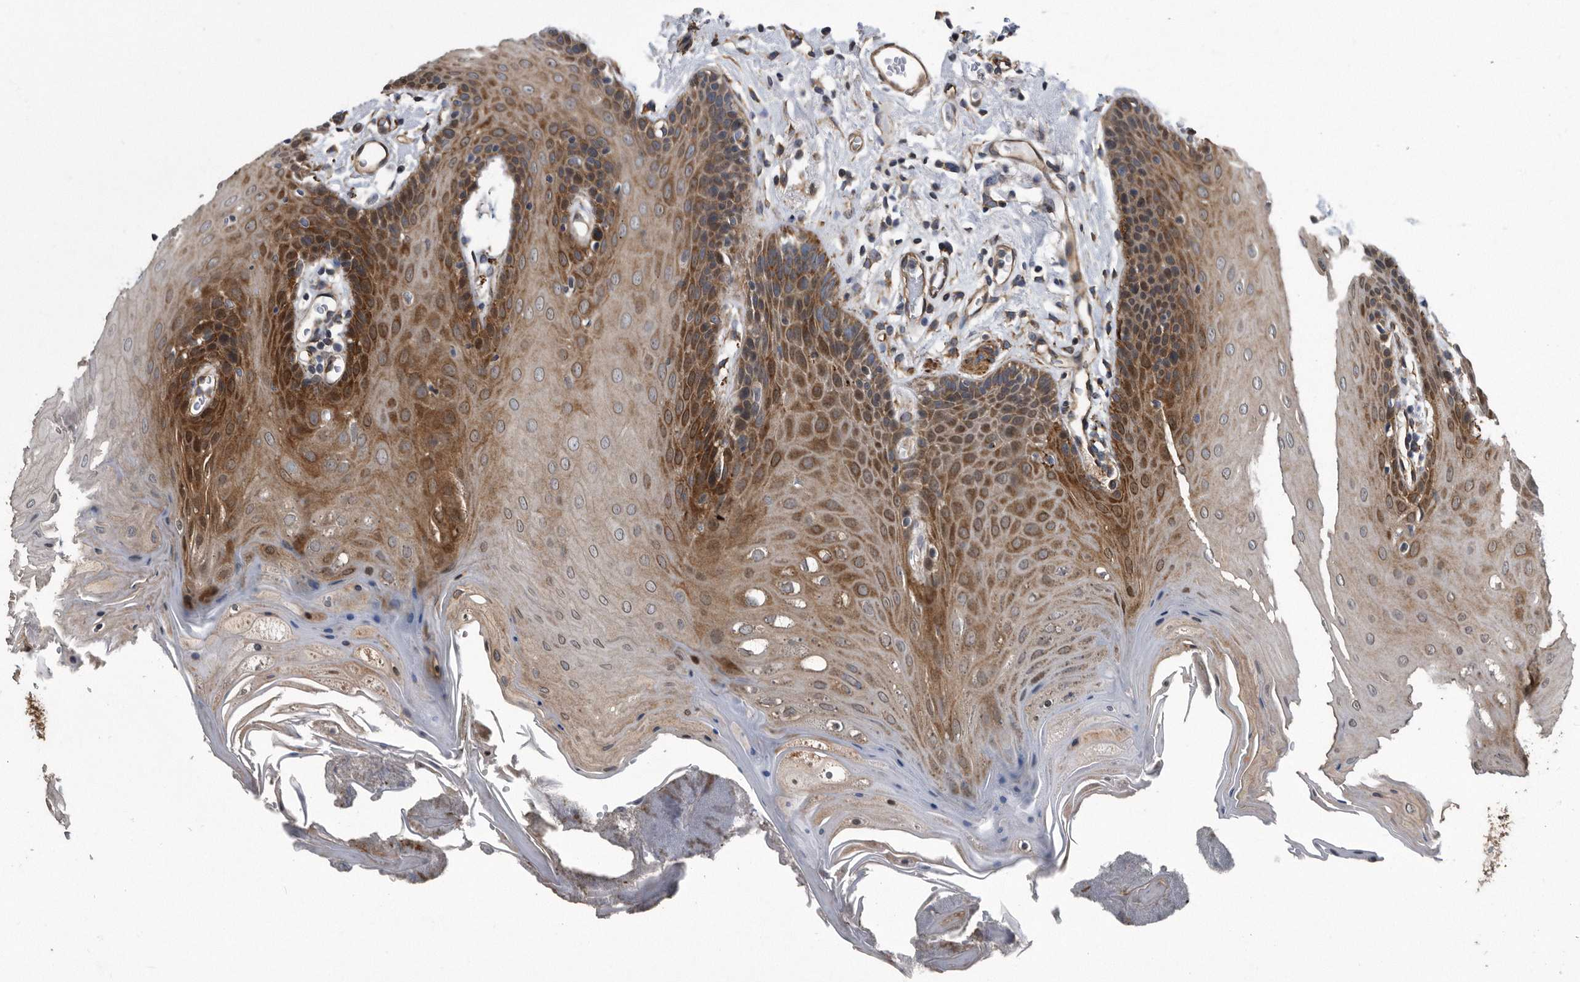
{"staining": {"intensity": "moderate", "quantity": ">75%", "location": "cytoplasmic/membranous,nuclear"}, "tissue": "oral mucosa", "cell_type": "Squamous epithelial cells", "image_type": "normal", "snomed": [{"axis": "morphology", "description": "Normal tissue, NOS"}, {"axis": "morphology", "description": "Squamous cell carcinoma, NOS"}, {"axis": "topography", "description": "Skeletal muscle"}, {"axis": "topography", "description": "Oral tissue"}, {"axis": "topography", "description": "Salivary gland"}, {"axis": "topography", "description": "Head-Neck"}], "caption": "DAB (3,3'-diaminobenzidine) immunohistochemical staining of normal oral mucosa reveals moderate cytoplasmic/membranous,nuclear protein expression in approximately >75% of squamous epithelial cells. (Brightfield microscopy of DAB IHC at high magnification).", "gene": "ARMCX1", "patient": {"sex": "male", "age": 54}}